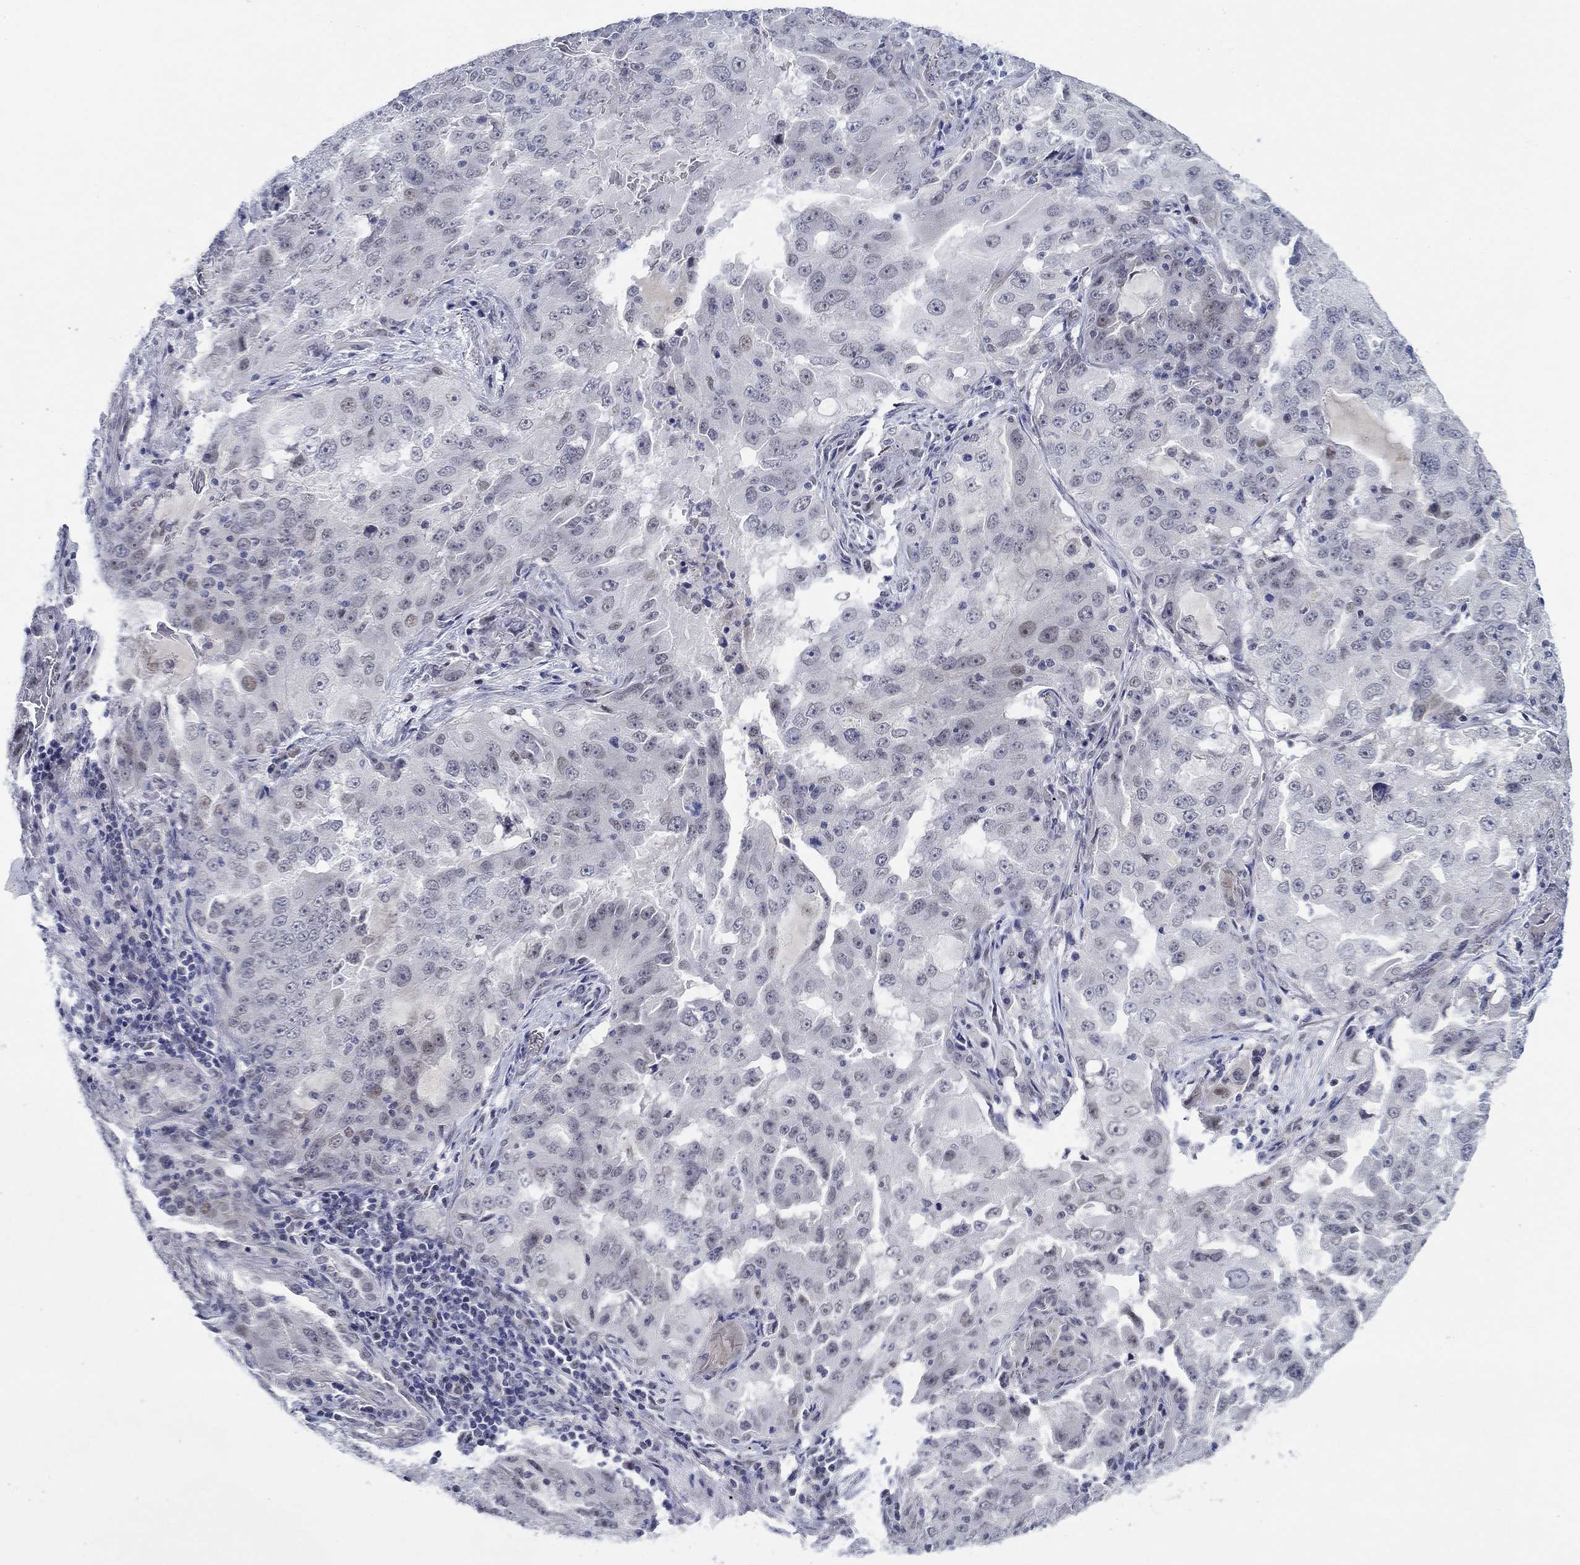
{"staining": {"intensity": "weak", "quantity": "<25%", "location": "nuclear"}, "tissue": "lung cancer", "cell_type": "Tumor cells", "image_type": "cancer", "snomed": [{"axis": "morphology", "description": "Adenocarcinoma, NOS"}, {"axis": "topography", "description": "Lung"}], "caption": "There is no significant positivity in tumor cells of lung adenocarcinoma.", "gene": "SLC34A1", "patient": {"sex": "female", "age": 61}}